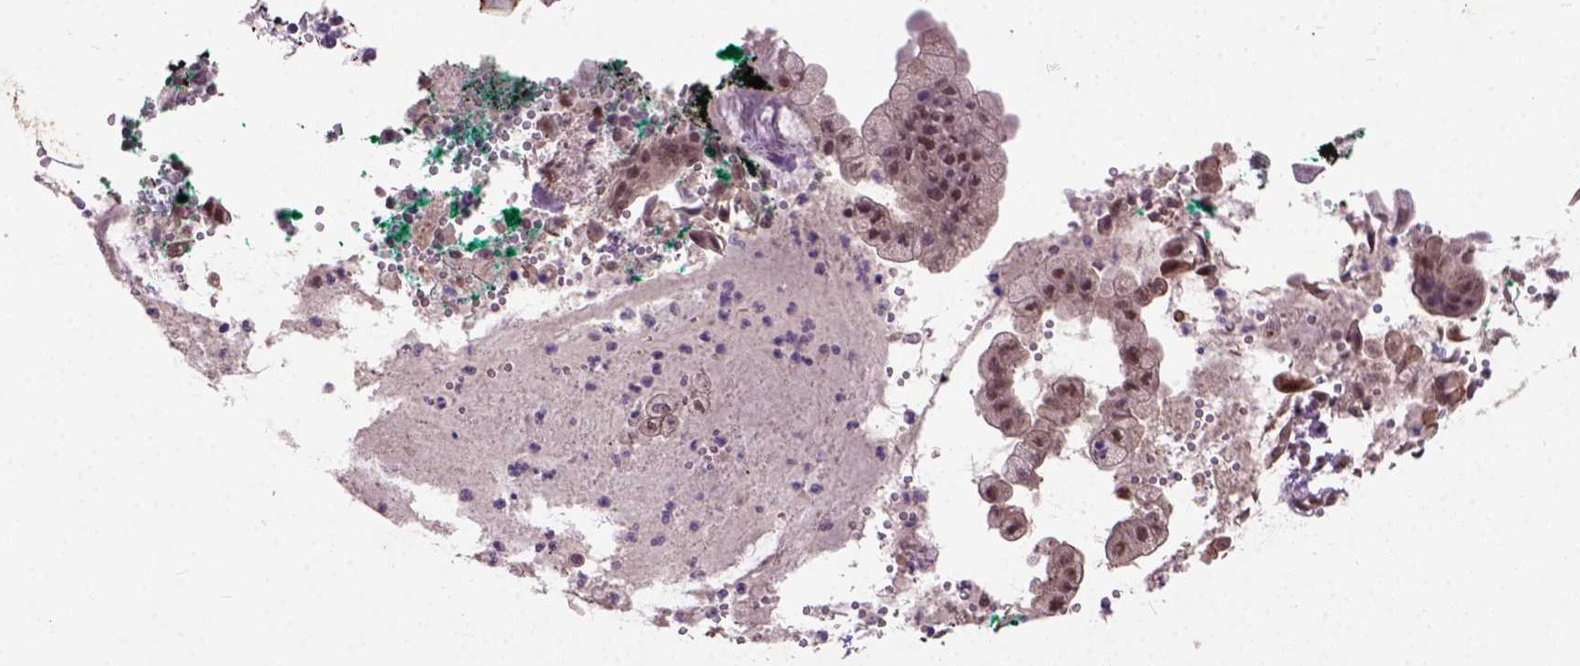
{"staining": {"intensity": "moderate", "quantity": ">75%", "location": "nuclear"}, "tissue": "pancreatic cancer", "cell_type": "Tumor cells", "image_type": "cancer", "snomed": [{"axis": "morphology", "description": "Normal tissue, NOS"}, {"axis": "morphology", "description": "Adenocarcinoma, NOS"}, {"axis": "topography", "description": "Lymph node"}, {"axis": "topography", "description": "Pancreas"}], "caption": "High-power microscopy captured an IHC image of pancreatic cancer, revealing moderate nuclear expression in approximately >75% of tumor cells.", "gene": "ZNF630", "patient": {"sex": "female", "age": 58}}